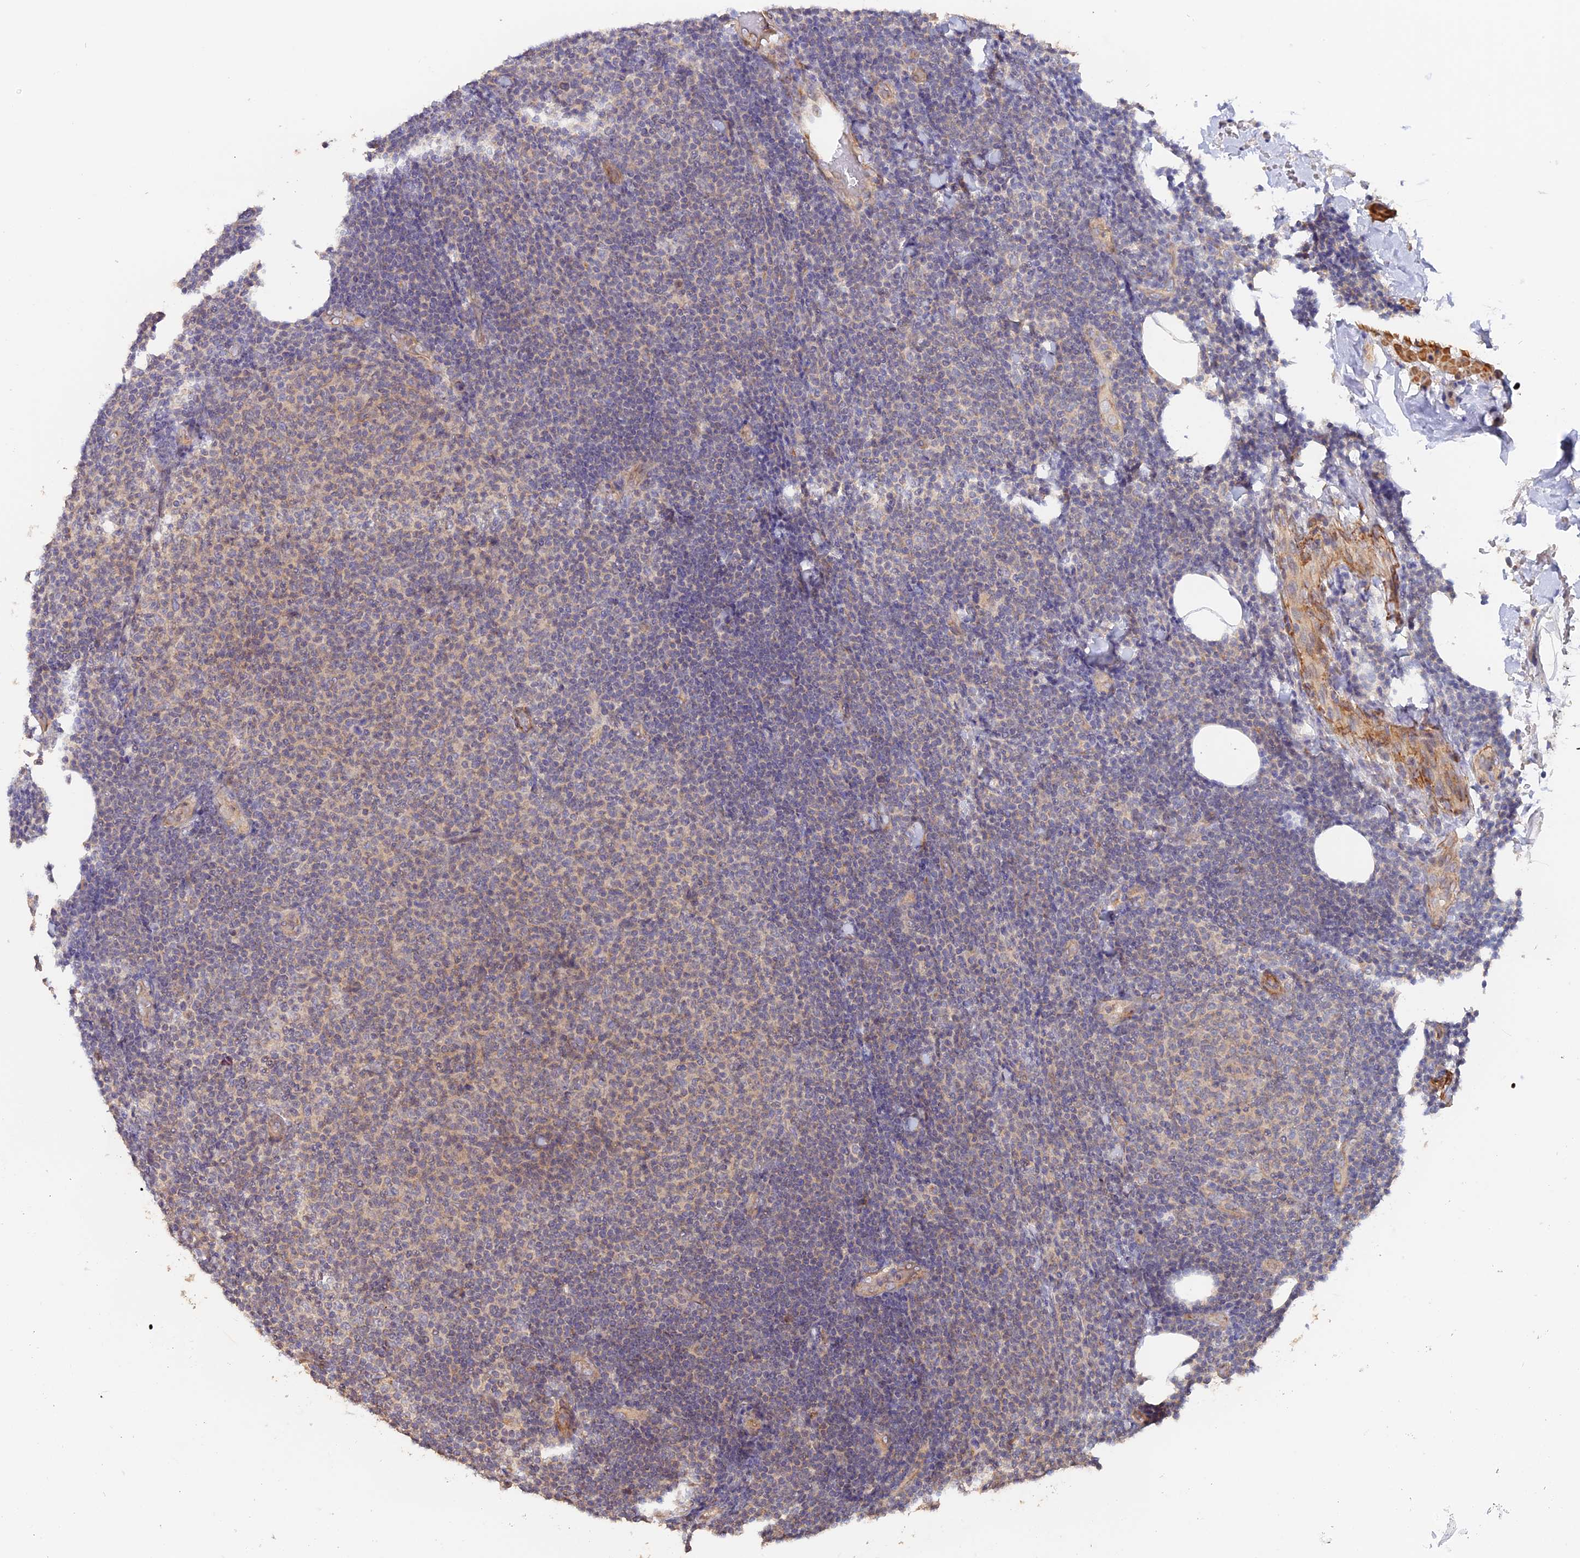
{"staining": {"intensity": "weak", "quantity": "<25%", "location": "cytoplasmic/membranous"}, "tissue": "lymphoma", "cell_type": "Tumor cells", "image_type": "cancer", "snomed": [{"axis": "morphology", "description": "Malignant lymphoma, non-Hodgkin's type, Low grade"}, {"axis": "topography", "description": "Lymph node"}], "caption": "IHC histopathology image of human lymphoma stained for a protein (brown), which exhibits no expression in tumor cells.", "gene": "TANGO6", "patient": {"sex": "male", "age": 66}}